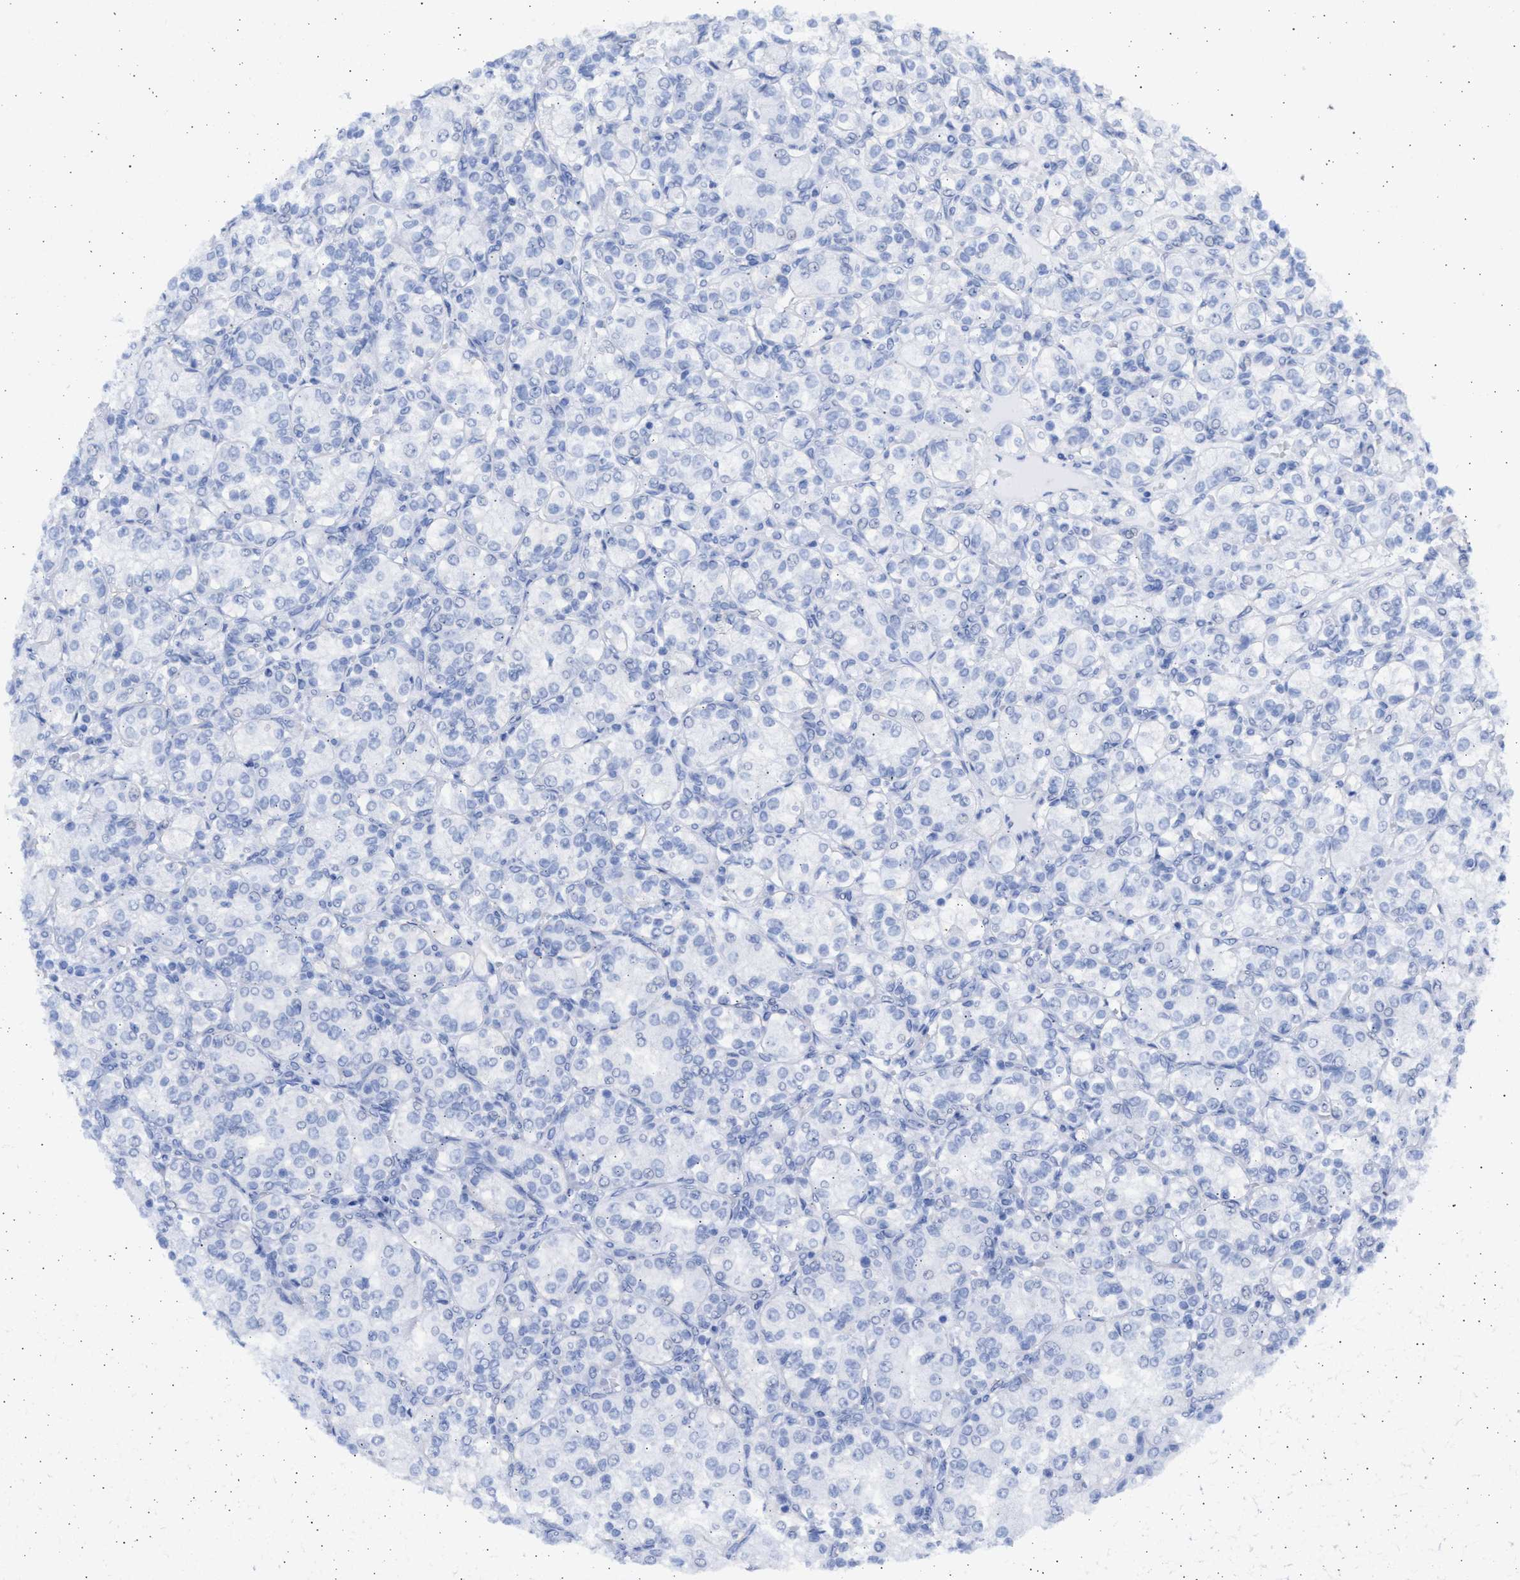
{"staining": {"intensity": "negative", "quantity": "none", "location": "none"}, "tissue": "renal cancer", "cell_type": "Tumor cells", "image_type": "cancer", "snomed": [{"axis": "morphology", "description": "Adenocarcinoma, NOS"}, {"axis": "topography", "description": "Kidney"}], "caption": "High power microscopy micrograph of an IHC histopathology image of renal cancer (adenocarcinoma), revealing no significant expression in tumor cells. (Immunohistochemistry (ihc), brightfield microscopy, high magnification).", "gene": "ALDOC", "patient": {"sex": "male", "age": 77}}